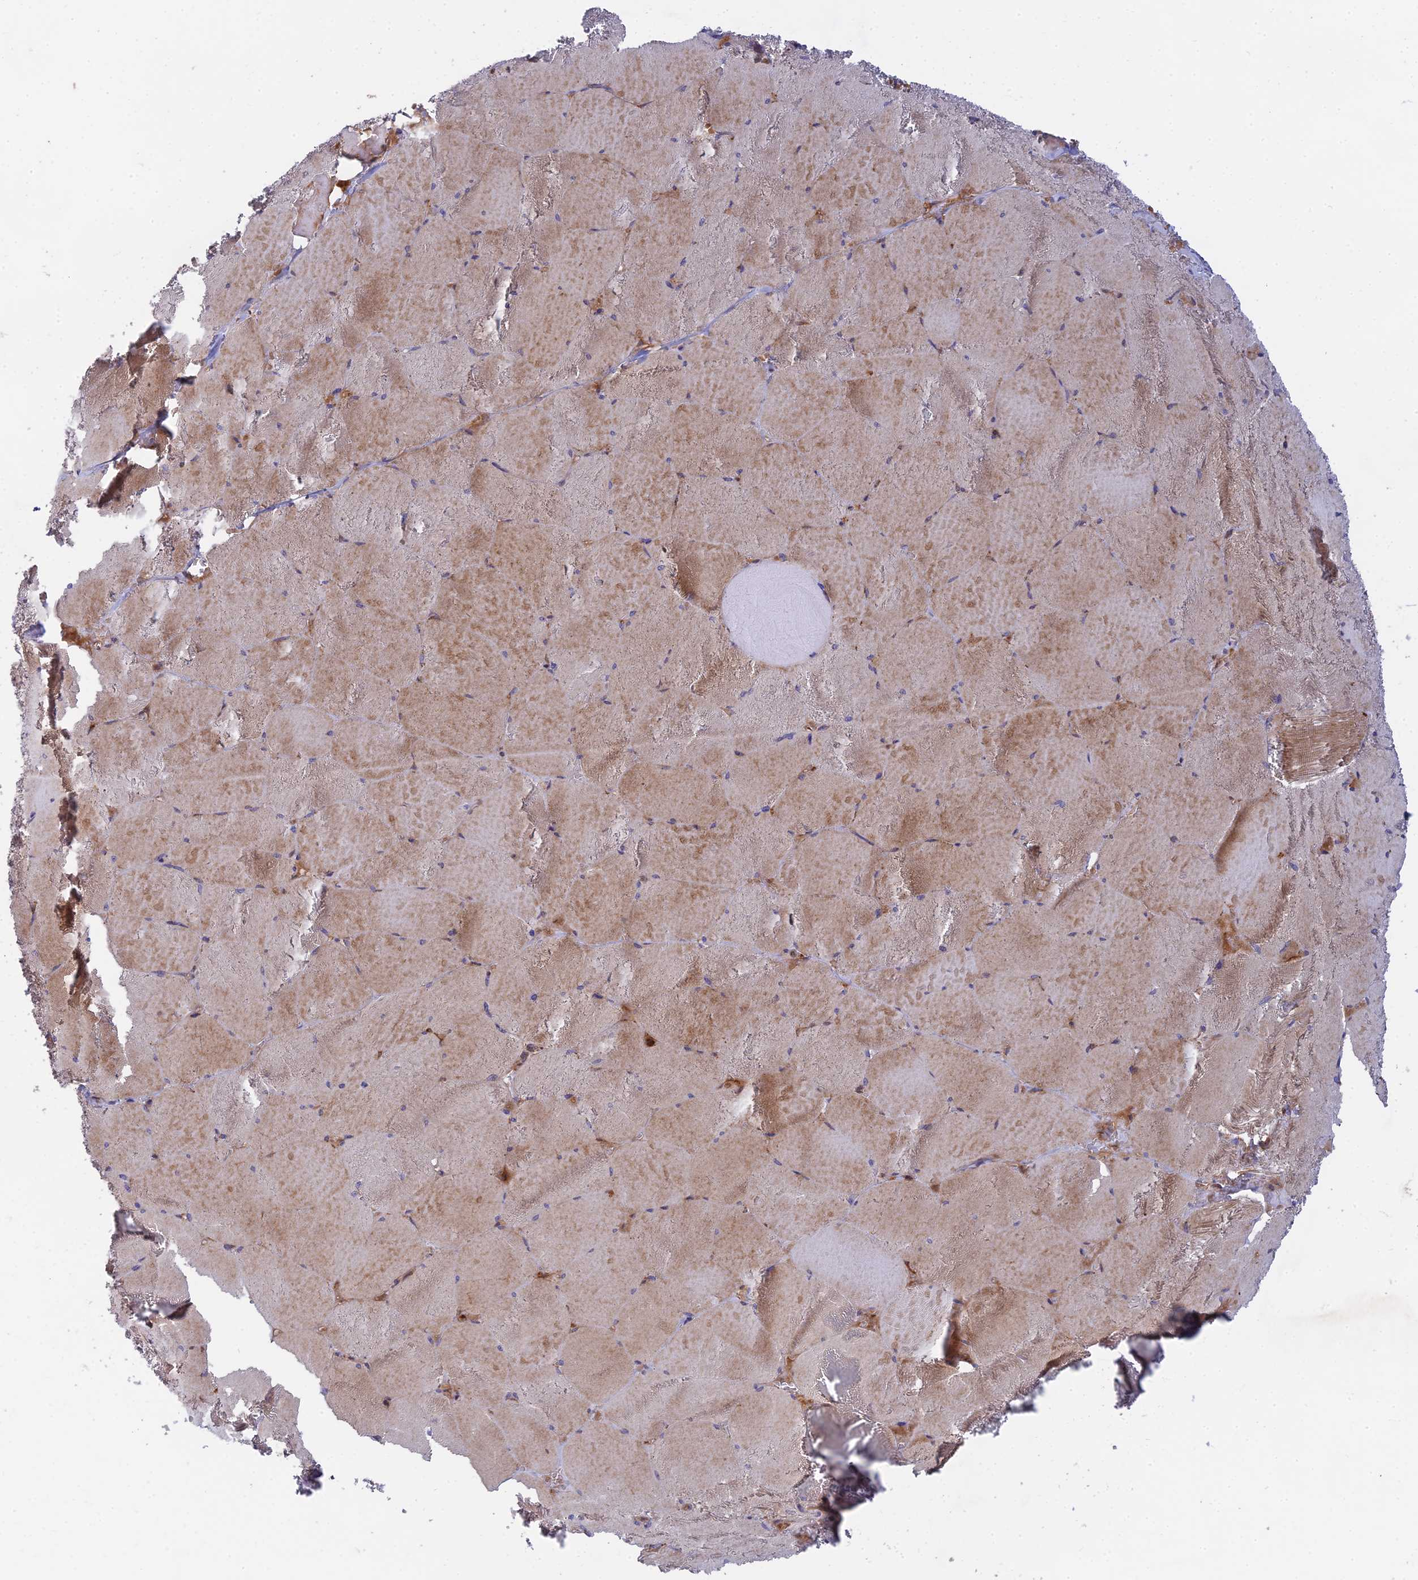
{"staining": {"intensity": "moderate", "quantity": "25%-75%", "location": "cytoplasmic/membranous"}, "tissue": "skeletal muscle", "cell_type": "Myocytes", "image_type": "normal", "snomed": [{"axis": "morphology", "description": "Normal tissue, NOS"}, {"axis": "topography", "description": "Skeletal muscle"}, {"axis": "topography", "description": "Head-Neck"}], "caption": "Immunohistochemistry (IHC) micrograph of benign human skeletal muscle stained for a protein (brown), which reveals medium levels of moderate cytoplasmic/membranous expression in about 25%-75% of myocytes.", "gene": "FAM151B", "patient": {"sex": "male", "age": 66}}